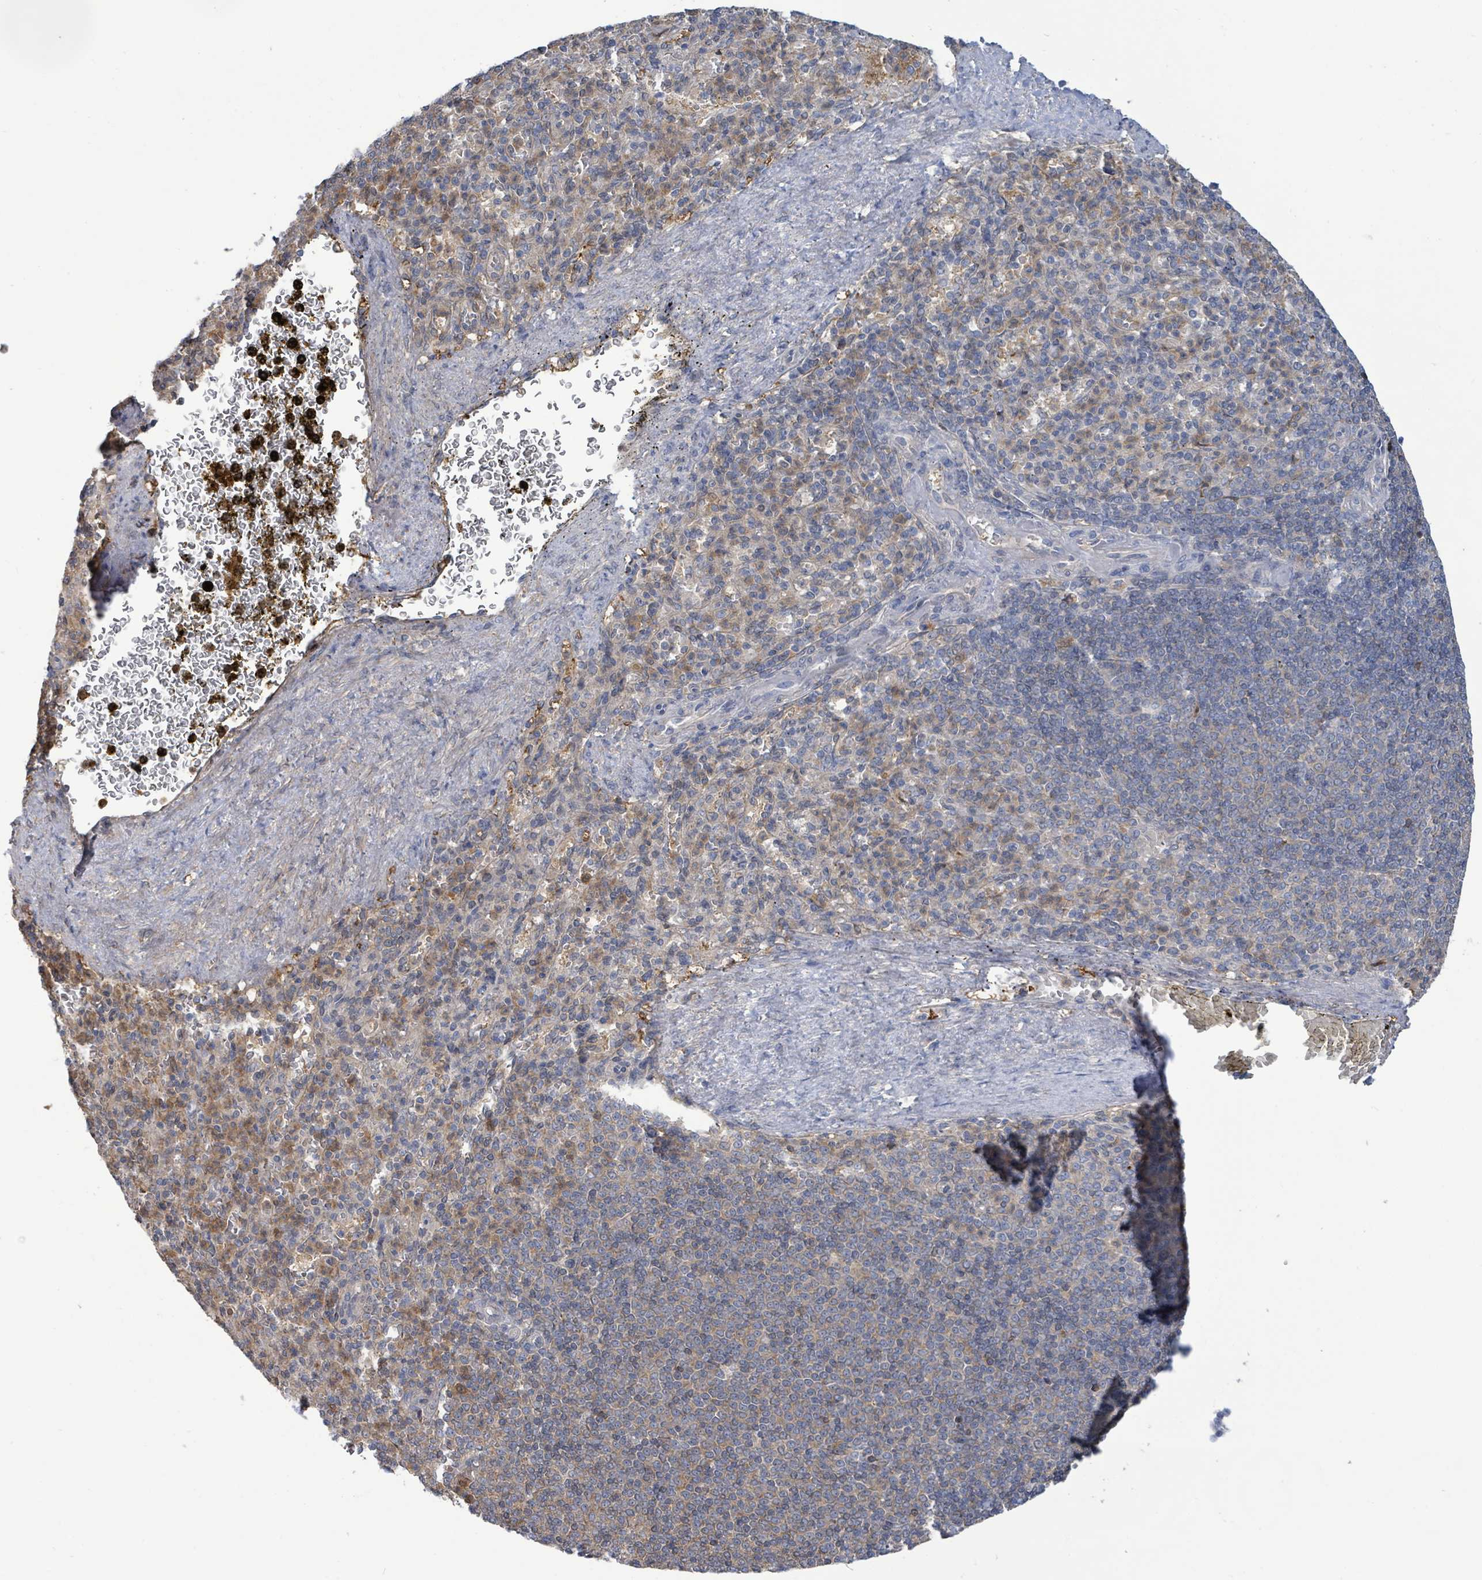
{"staining": {"intensity": "weak", "quantity": "<25%", "location": "cytoplasmic/membranous"}, "tissue": "spleen", "cell_type": "Cells in red pulp", "image_type": "normal", "snomed": [{"axis": "morphology", "description": "Normal tissue, NOS"}, {"axis": "topography", "description": "Spleen"}], "caption": "Immunohistochemistry (IHC) photomicrograph of benign spleen stained for a protein (brown), which exhibits no positivity in cells in red pulp.", "gene": "PGAM1", "patient": {"sex": "female", "age": 74}}